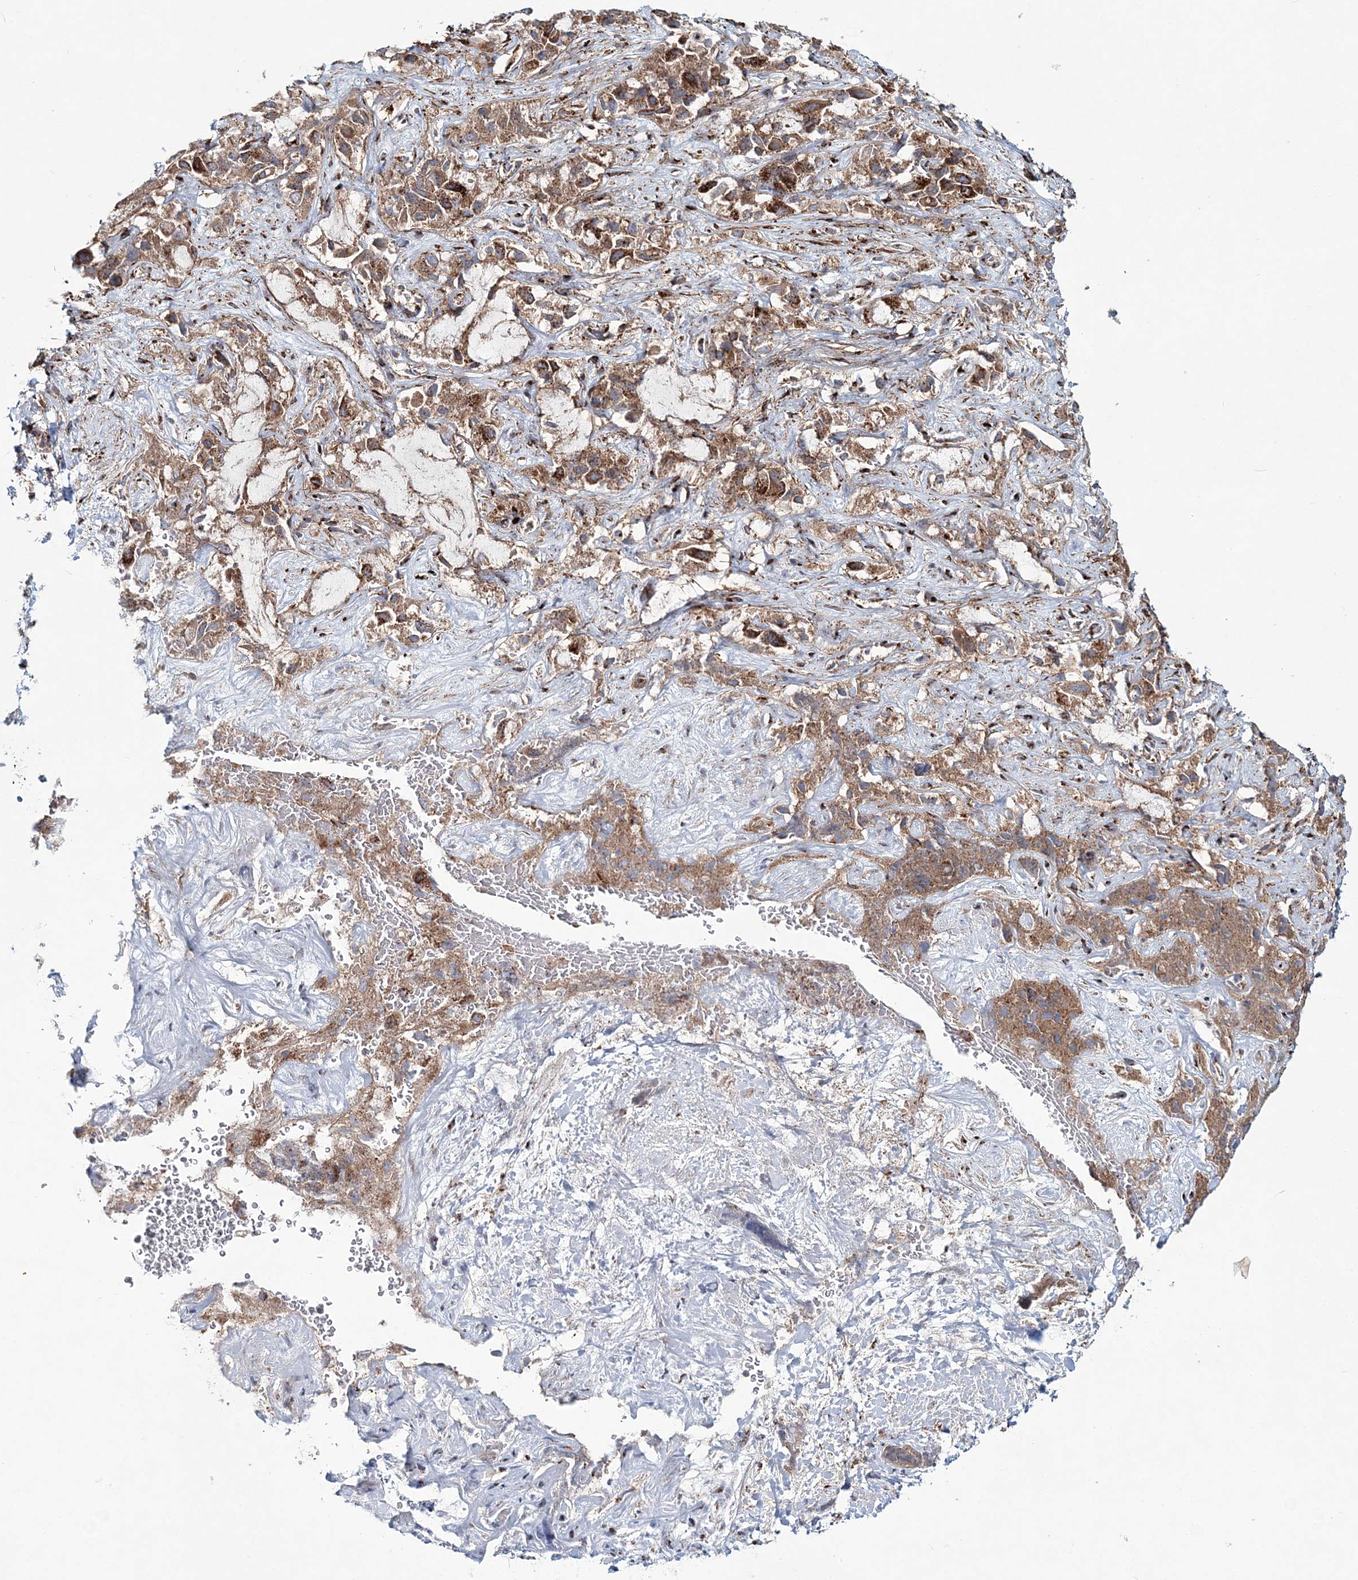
{"staining": {"intensity": "strong", "quantity": ">75%", "location": "cytoplasmic/membranous"}, "tissue": "liver cancer", "cell_type": "Tumor cells", "image_type": "cancer", "snomed": [{"axis": "morphology", "description": "Cholangiocarcinoma"}, {"axis": "topography", "description": "Liver"}], "caption": "The immunohistochemical stain highlights strong cytoplasmic/membranous positivity in tumor cells of cholangiocarcinoma (liver) tissue.", "gene": "MAN1A2", "patient": {"sex": "female", "age": 52}}